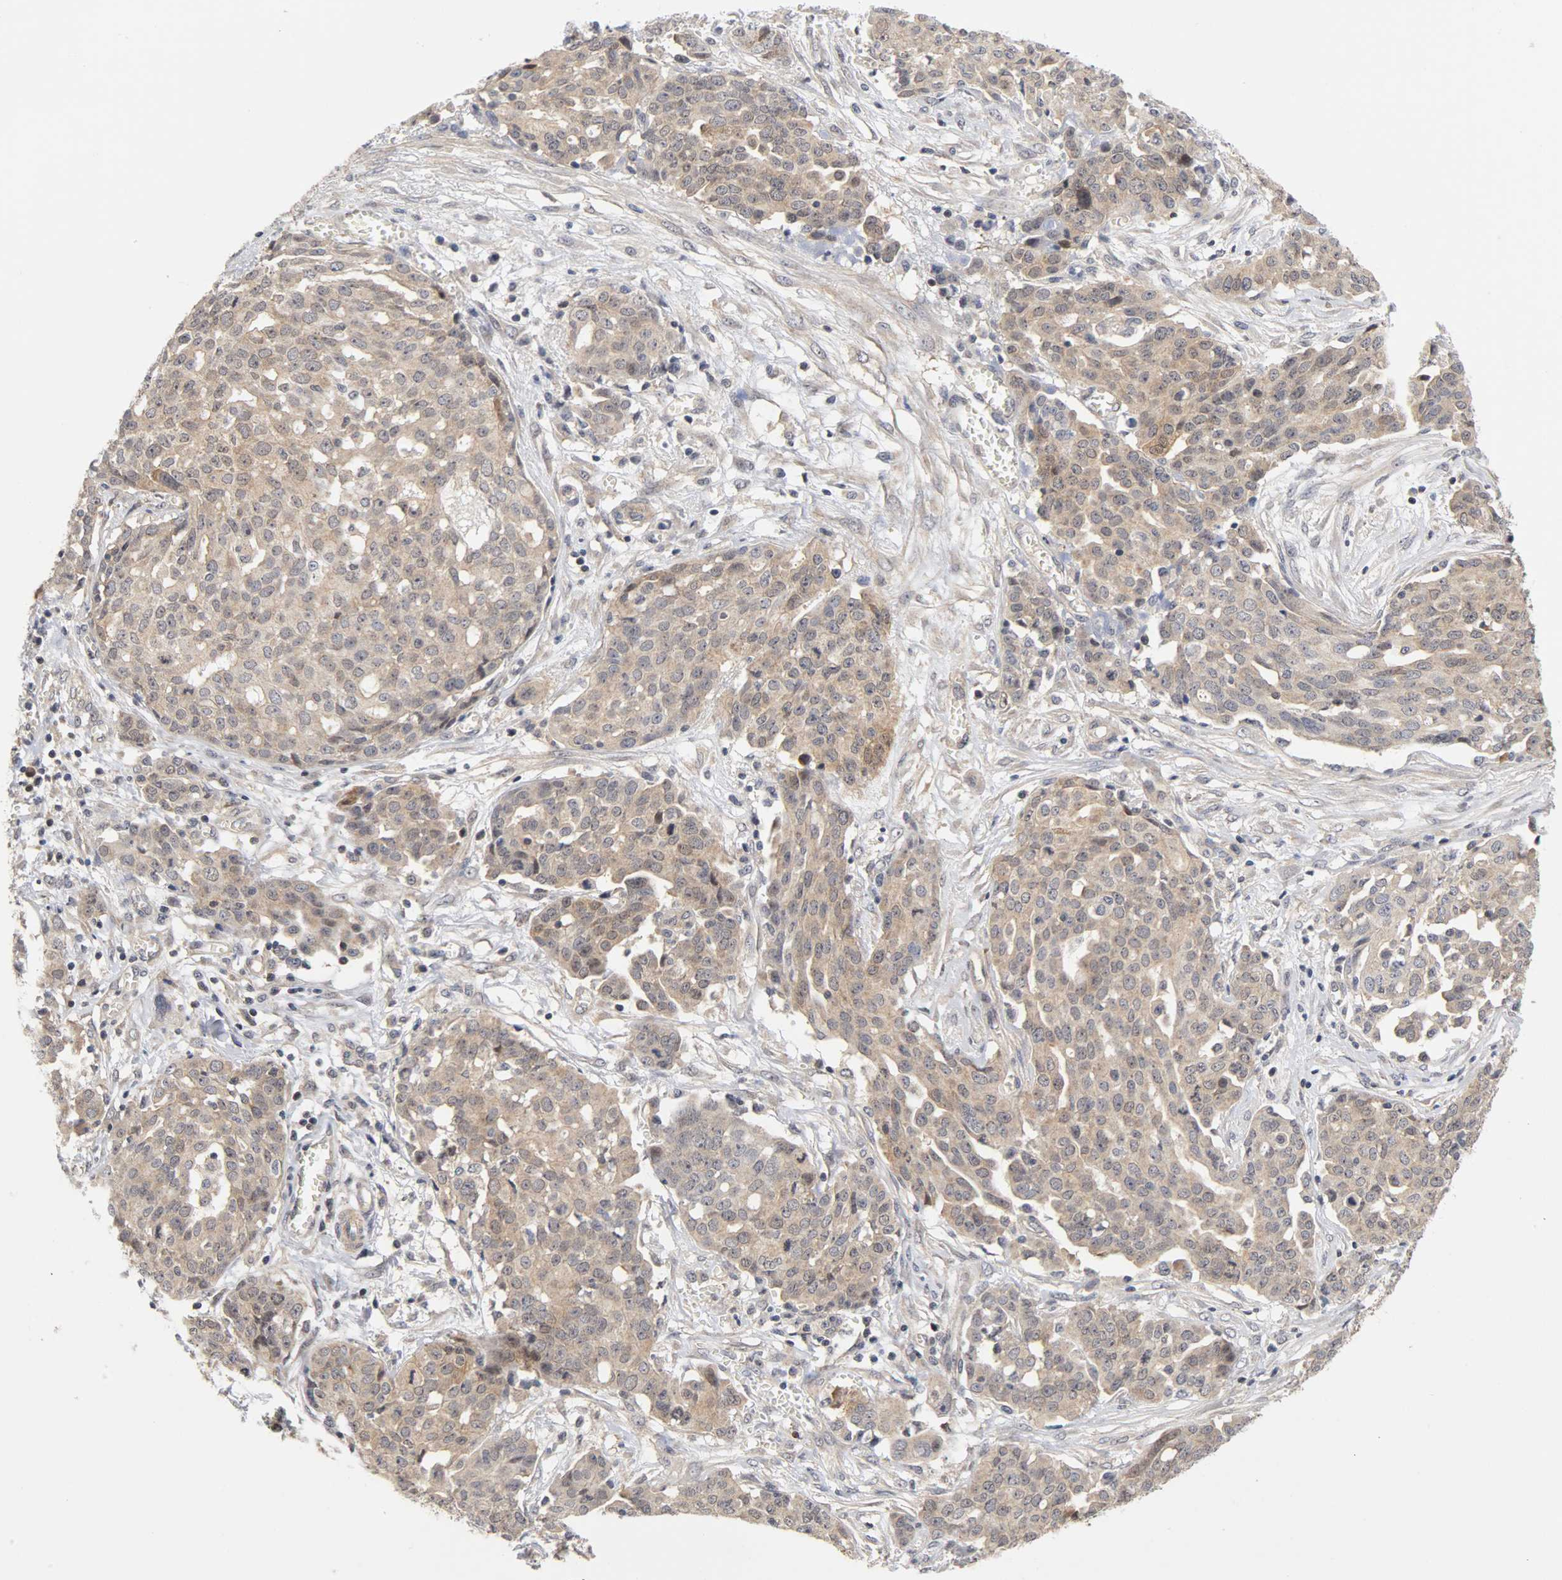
{"staining": {"intensity": "moderate", "quantity": "25%-75%", "location": "cytoplasmic/membranous"}, "tissue": "ovarian cancer", "cell_type": "Tumor cells", "image_type": "cancer", "snomed": [{"axis": "morphology", "description": "Cystadenocarcinoma, serous, NOS"}, {"axis": "topography", "description": "Soft tissue"}, {"axis": "topography", "description": "Ovary"}], "caption": "Immunohistochemical staining of serous cystadenocarcinoma (ovarian) displays medium levels of moderate cytoplasmic/membranous staining in approximately 25%-75% of tumor cells.", "gene": "UBE2M", "patient": {"sex": "female", "age": 57}}